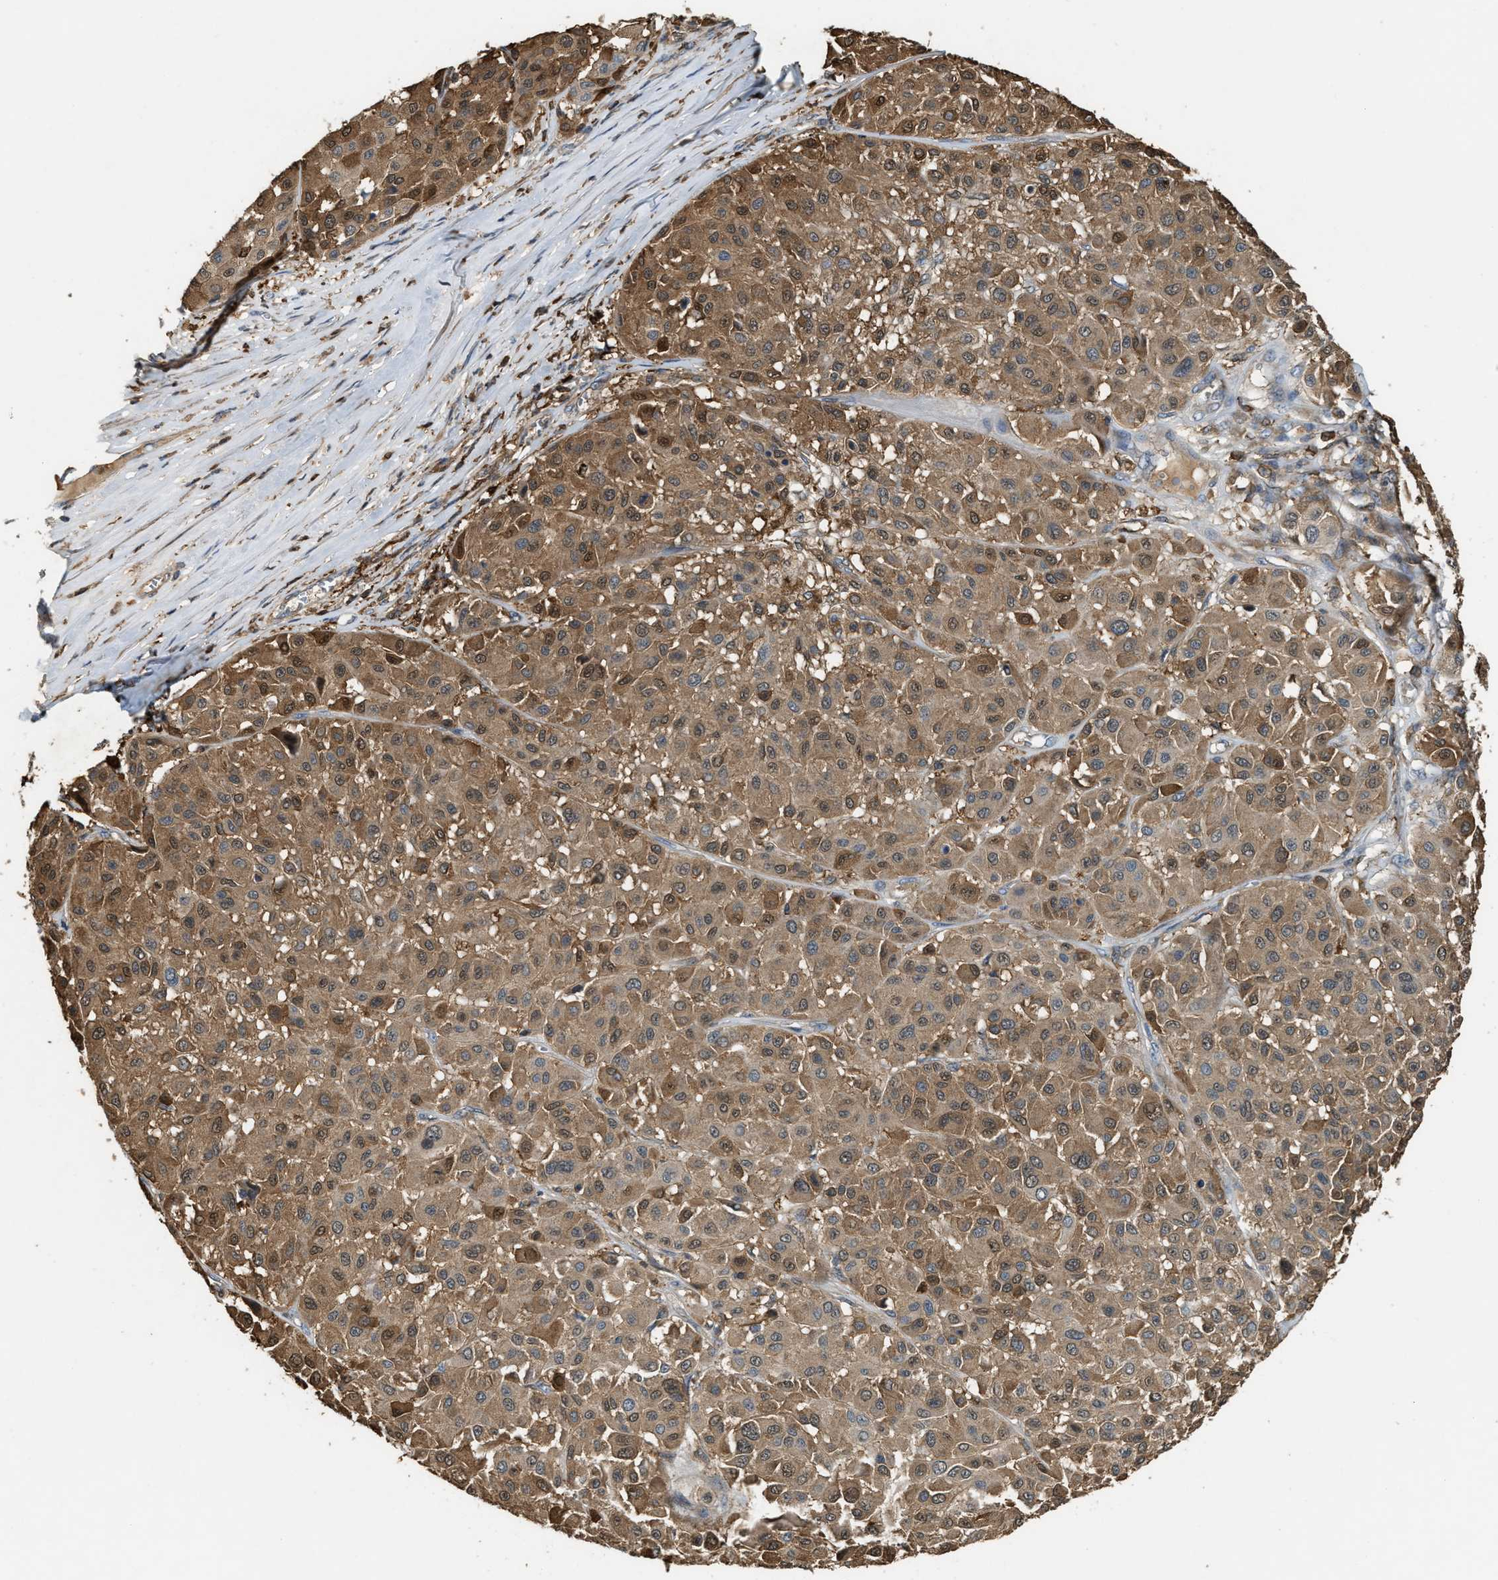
{"staining": {"intensity": "moderate", "quantity": ">75%", "location": "cytoplasmic/membranous"}, "tissue": "melanoma", "cell_type": "Tumor cells", "image_type": "cancer", "snomed": [{"axis": "morphology", "description": "Malignant melanoma, Metastatic site"}, {"axis": "topography", "description": "Soft tissue"}], "caption": "A brown stain labels moderate cytoplasmic/membranous expression of a protein in human melanoma tumor cells.", "gene": "SERPINB5", "patient": {"sex": "male", "age": 41}}